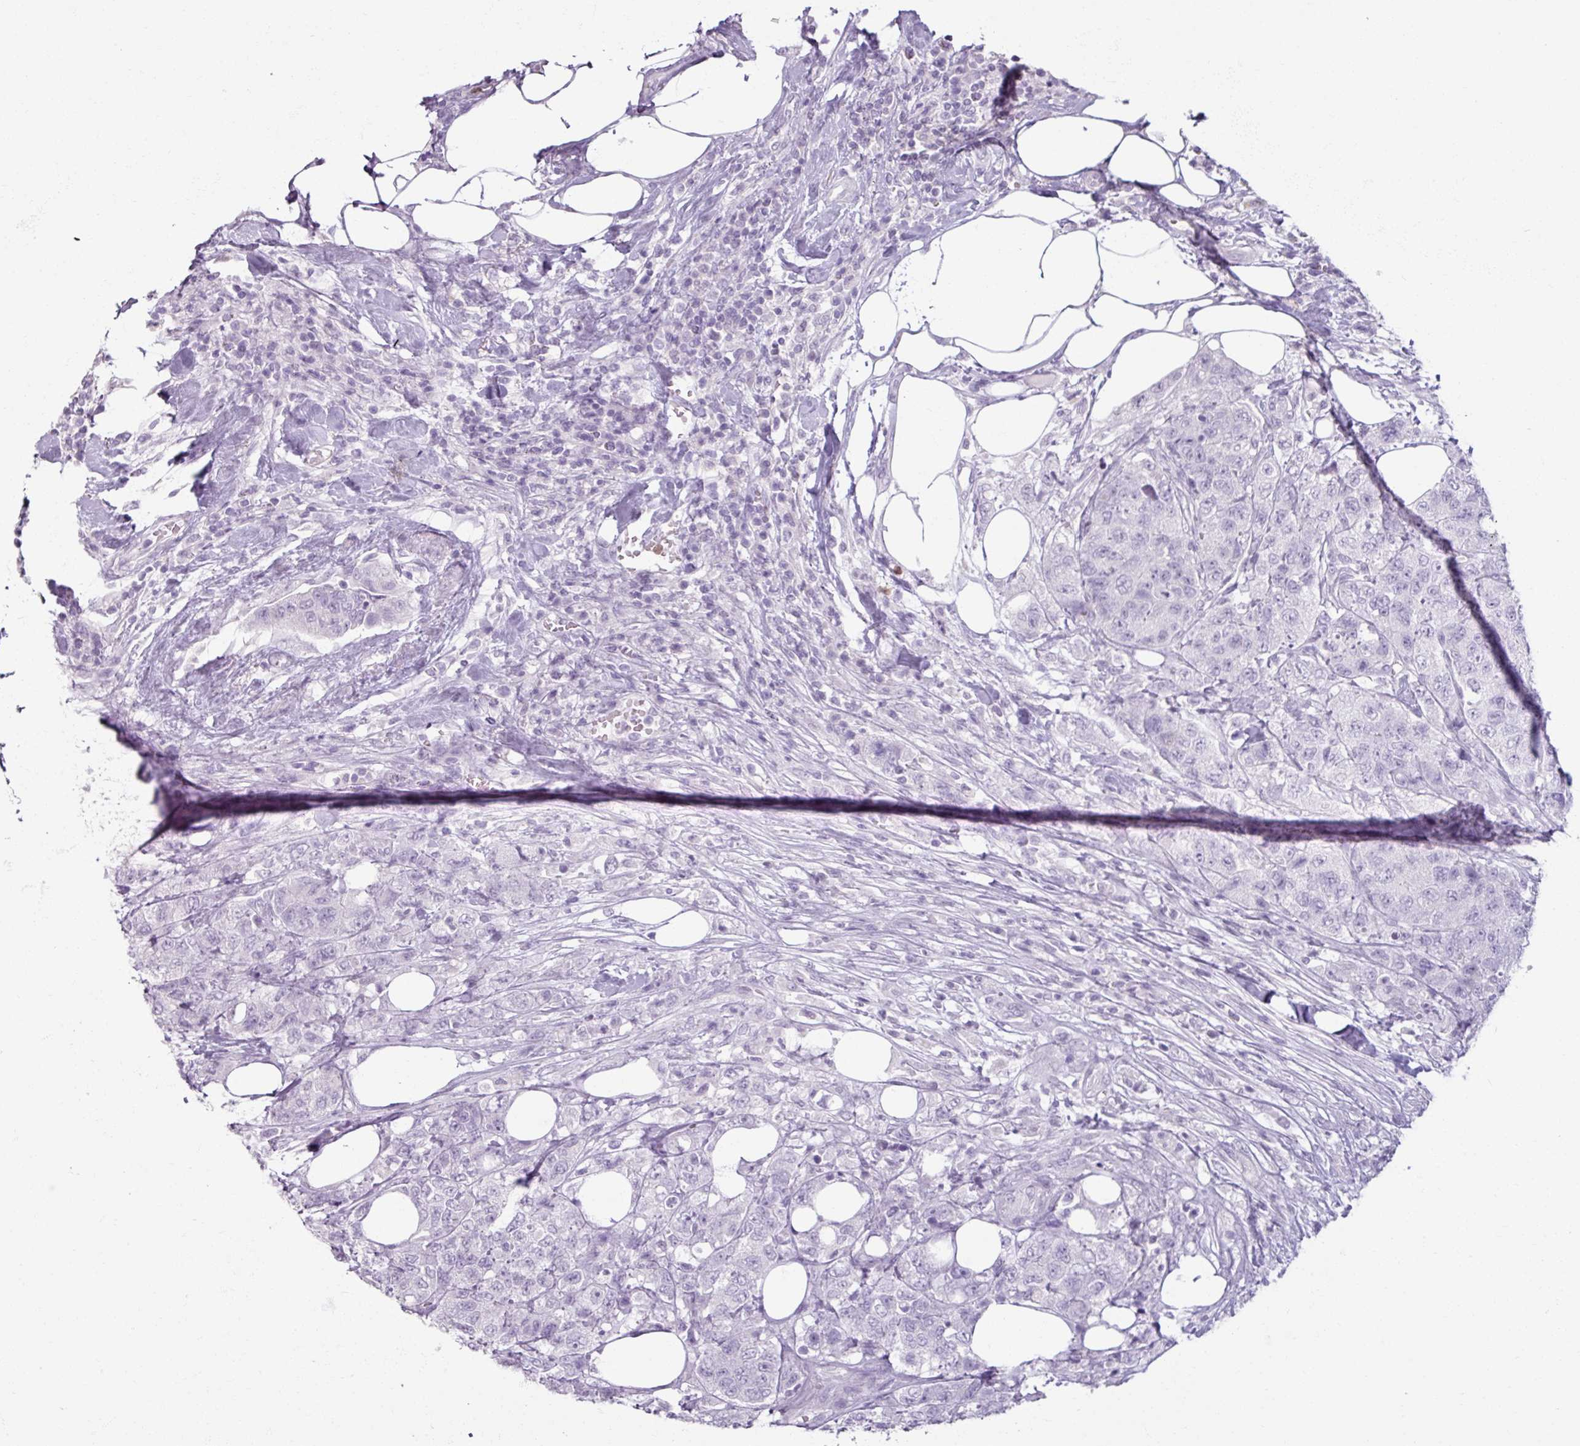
{"staining": {"intensity": "negative", "quantity": "none", "location": "none"}, "tissue": "urothelial cancer", "cell_type": "Tumor cells", "image_type": "cancer", "snomed": [{"axis": "morphology", "description": "Urothelial carcinoma, High grade"}, {"axis": "topography", "description": "Urinary bladder"}], "caption": "This is an immunohistochemistry (IHC) photomicrograph of urothelial cancer. There is no staining in tumor cells.", "gene": "ARG1", "patient": {"sex": "female", "age": 78}}